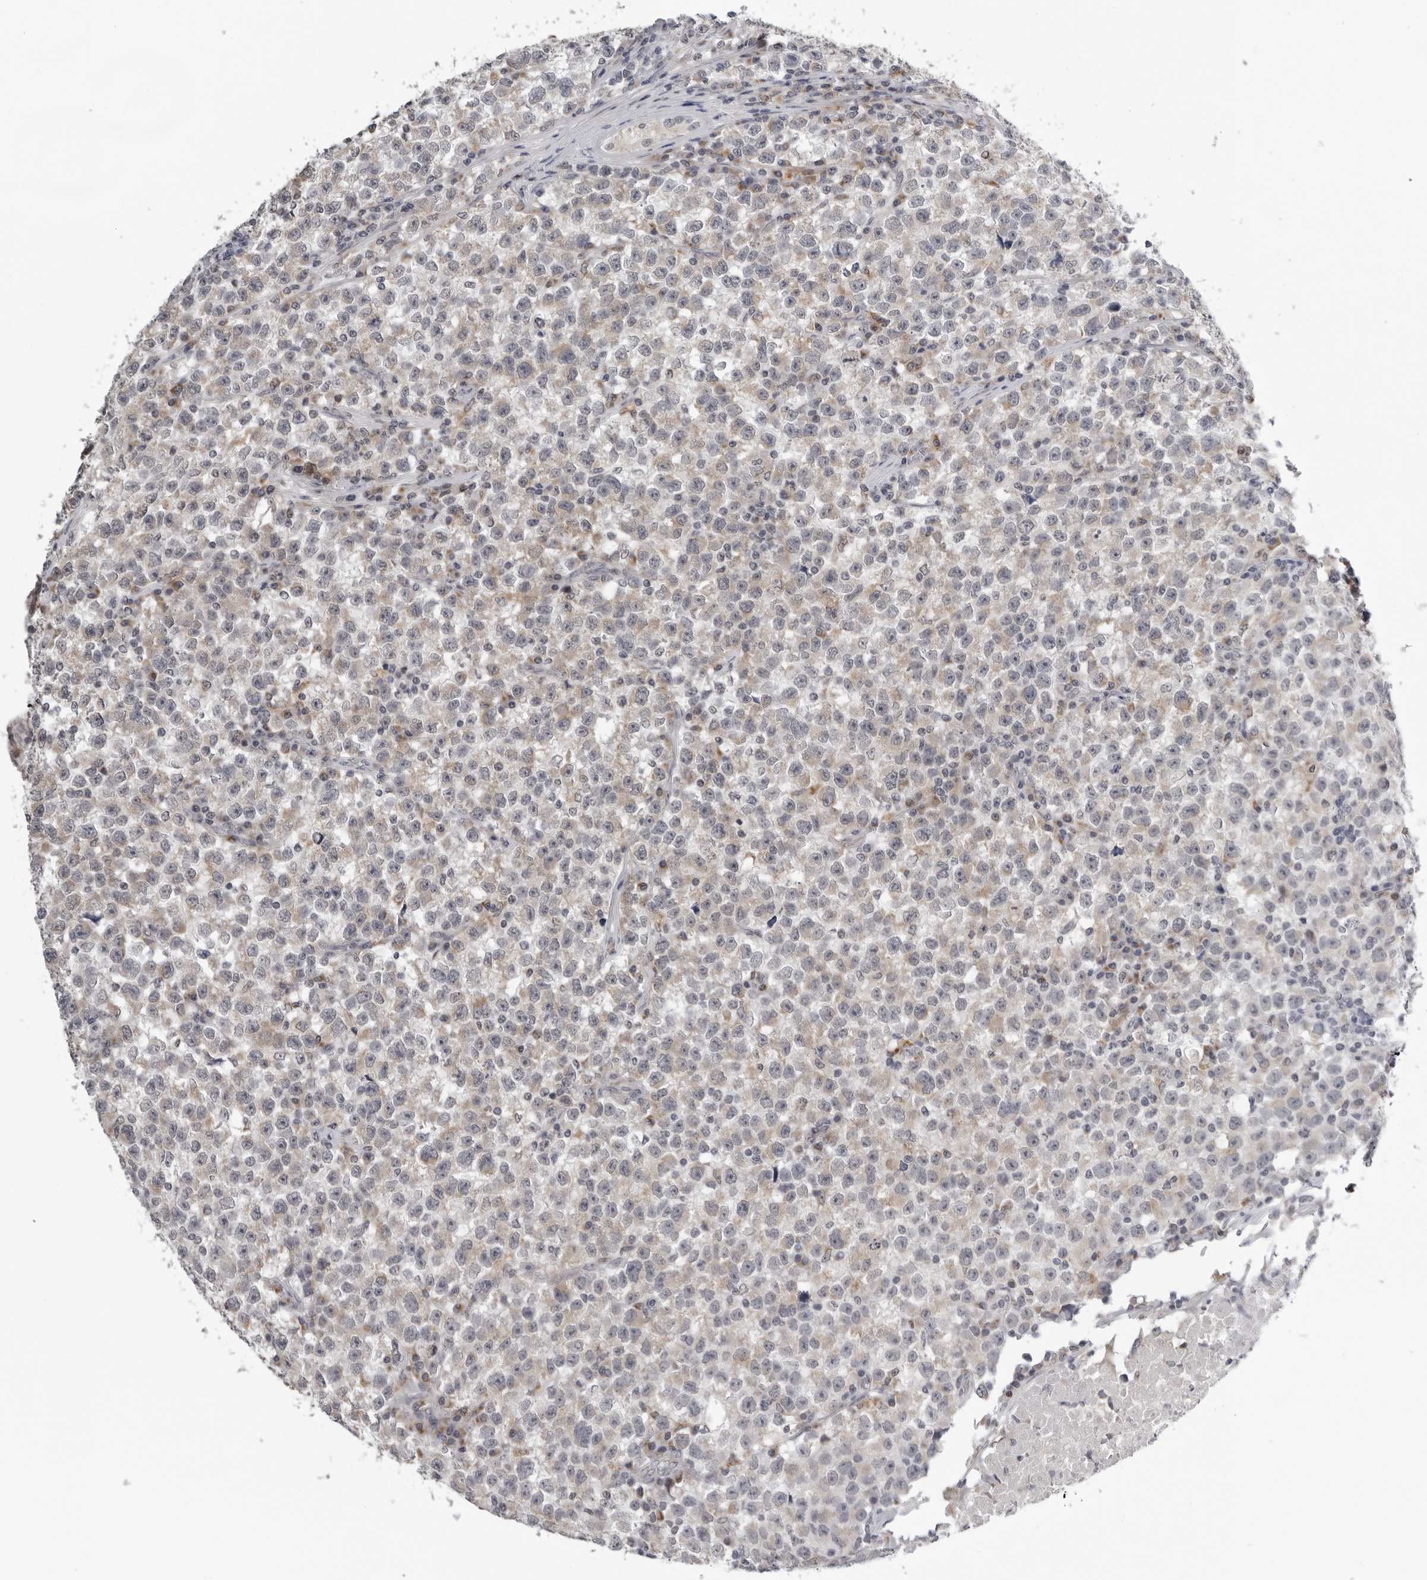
{"staining": {"intensity": "weak", "quantity": "<25%", "location": "cytoplasmic/membranous"}, "tissue": "testis cancer", "cell_type": "Tumor cells", "image_type": "cancer", "snomed": [{"axis": "morphology", "description": "Seminoma, NOS"}, {"axis": "topography", "description": "Testis"}], "caption": "The photomicrograph shows no significant expression in tumor cells of testis cancer (seminoma).", "gene": "CPT2", "patient": {"sex": "male", "age": 22}}